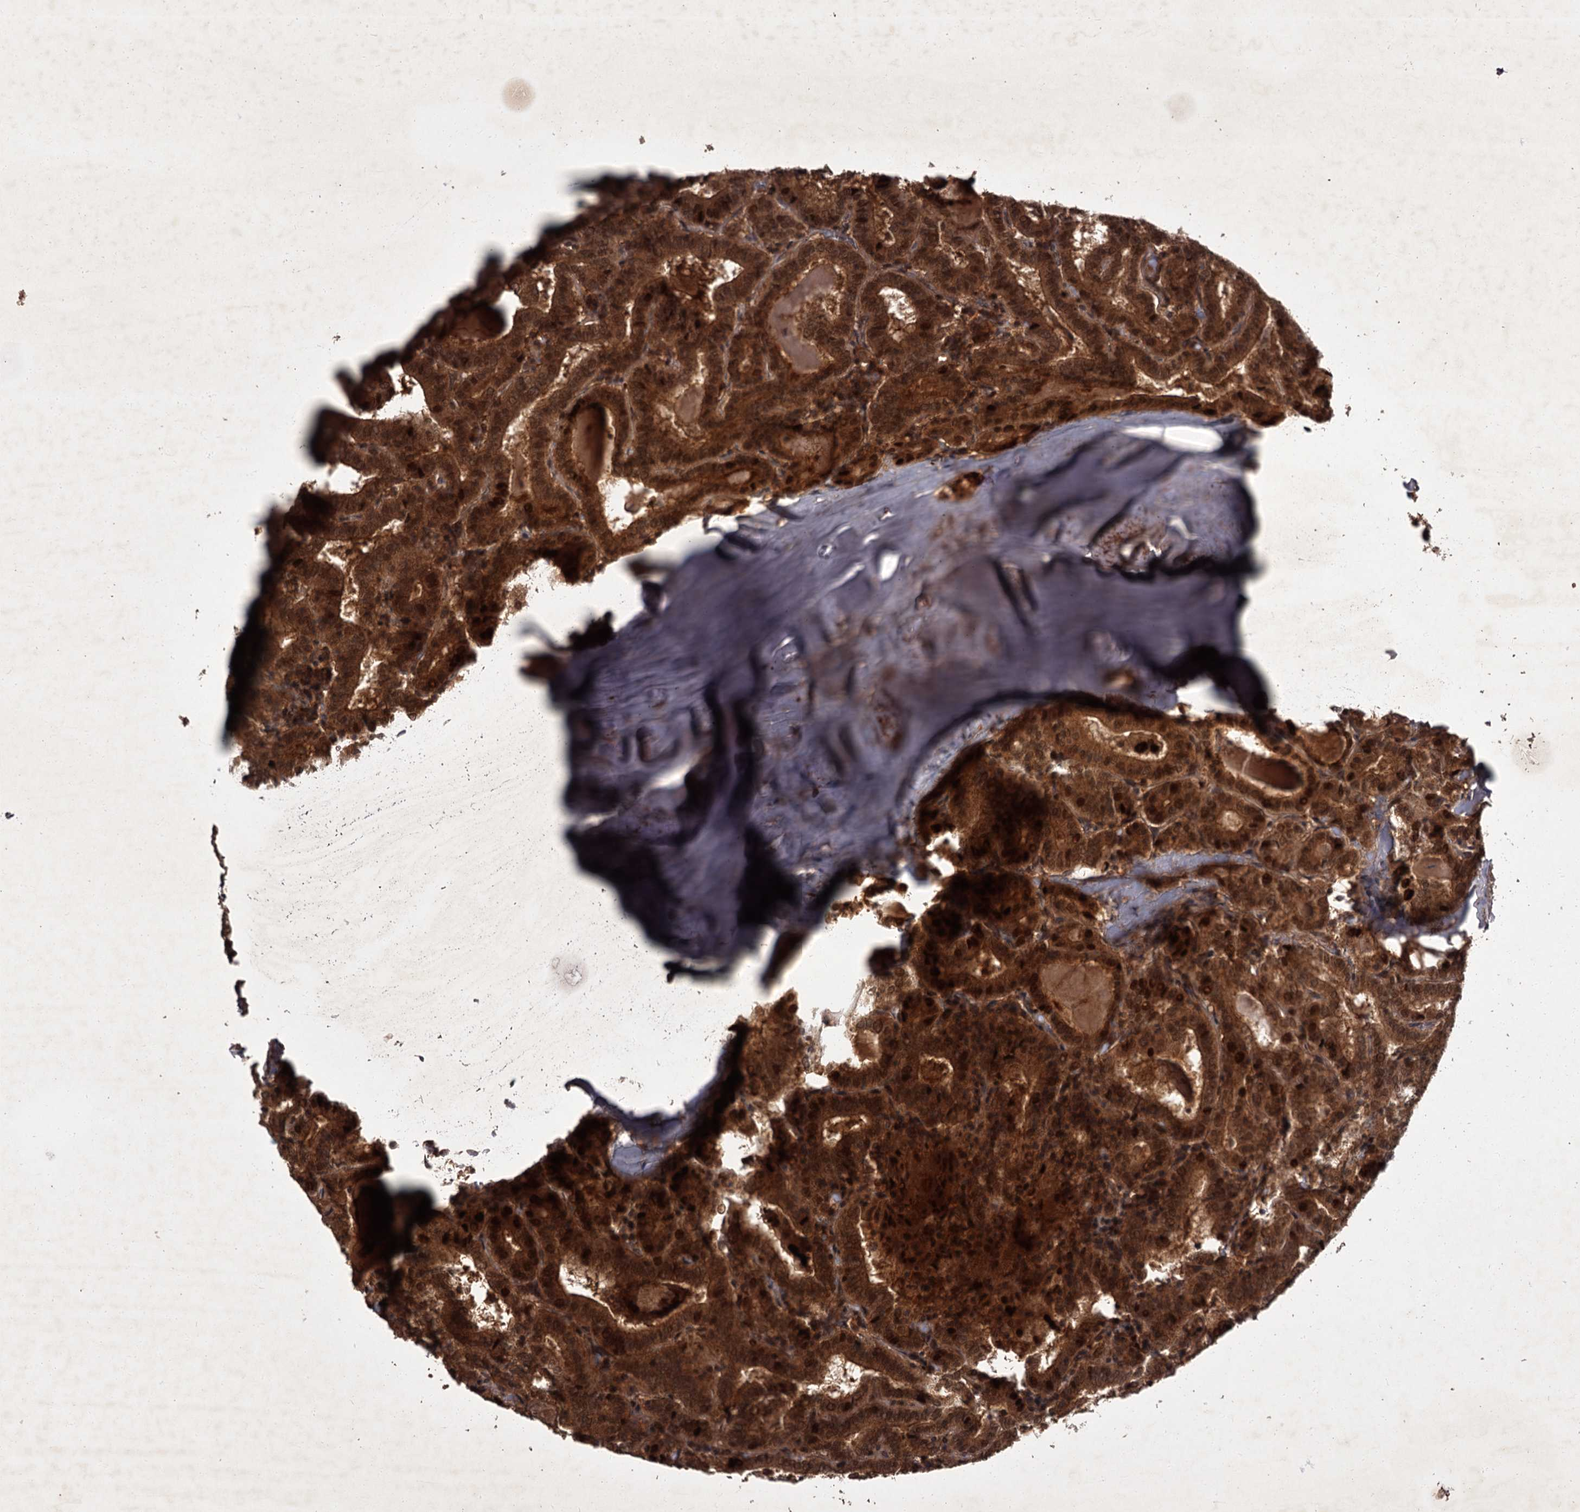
{"staining": {"intensity": "strong", "quantity": ">75%", "location": "cytoplasmic/membranous,nuclear"}, "tissue": "thyroid cancer", "cell_type": "Tumor cells", "image_type": "cancer", "snomed": [{"axis": "morphology", "description": "Papillary adenocarcinoma, NOS"}, {"axis": "topography", "description": "Thyroid gland"}], "caption": "Immunohistochemical staining of human thyroid papillary adenocarcinoma shows high levels of strong cytoplasmic/membranous and nuclear positivity in about >75% of tumor cells.", "gene": "TBC1D23", "patient": {"sex": "female", "age": 72}}